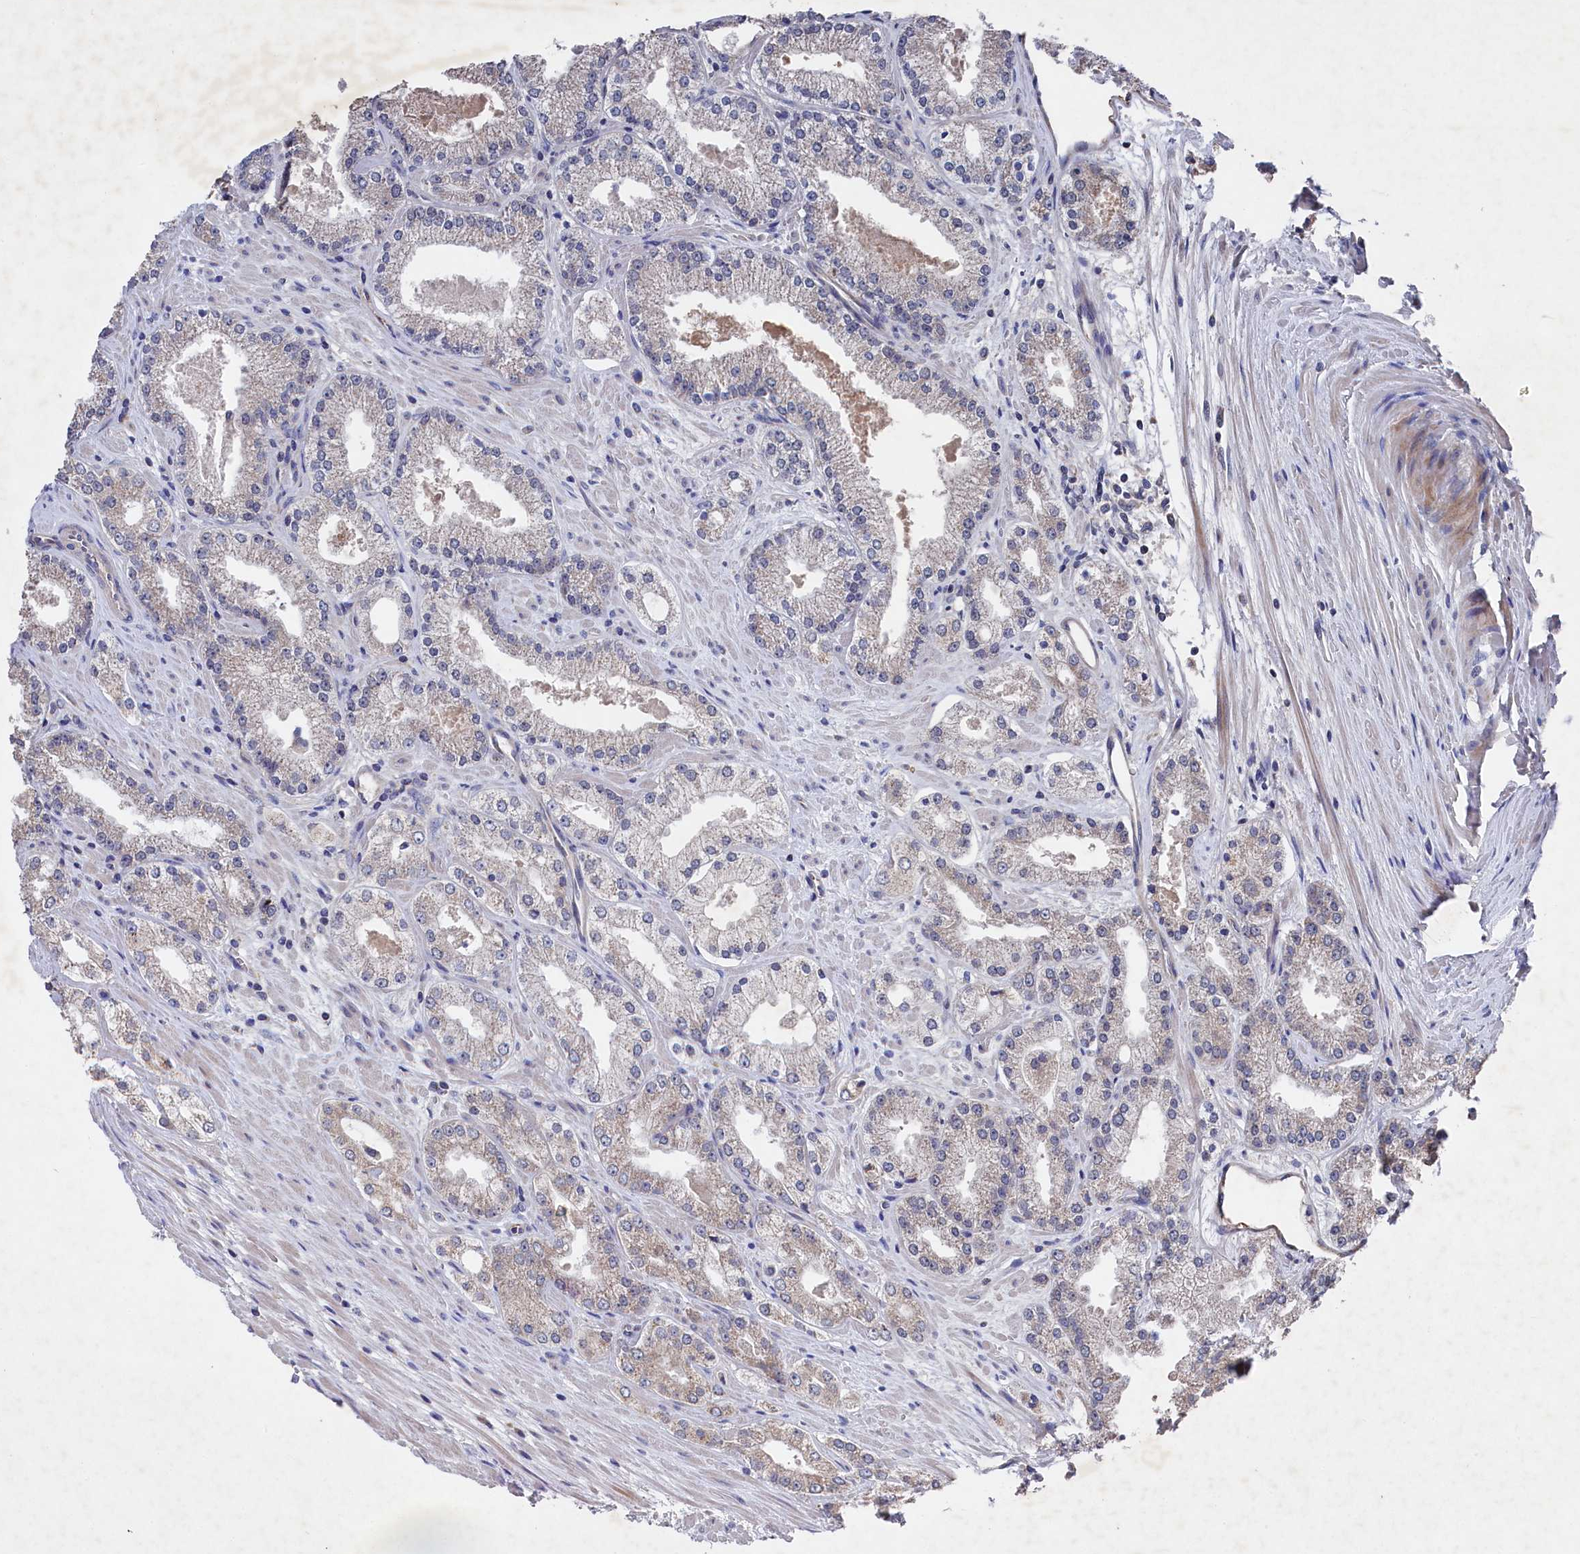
{"staining": {"intensity": "weak", "quantity": "25%-75%", "location": "cytoplasmic/membranous"}, "tissue": "prostate cancer", "cell_type": "Tumor cells", "image_type": "cancer", "snomed": [{"axis": "morphology", "description": "Adenocarcinoma, Low grade"}, {"axis": "topography", "description": "Prostate"}], "caption": "Adenocarcinoma (low-grade) (prostate) stained with immunohistochemistry shows weak cytoplasmic/membranous staining in approximately 25%-75% of tumor cells.", "gene": "SUPV3L1", "patient": {"sex": "male", "age": 69}}